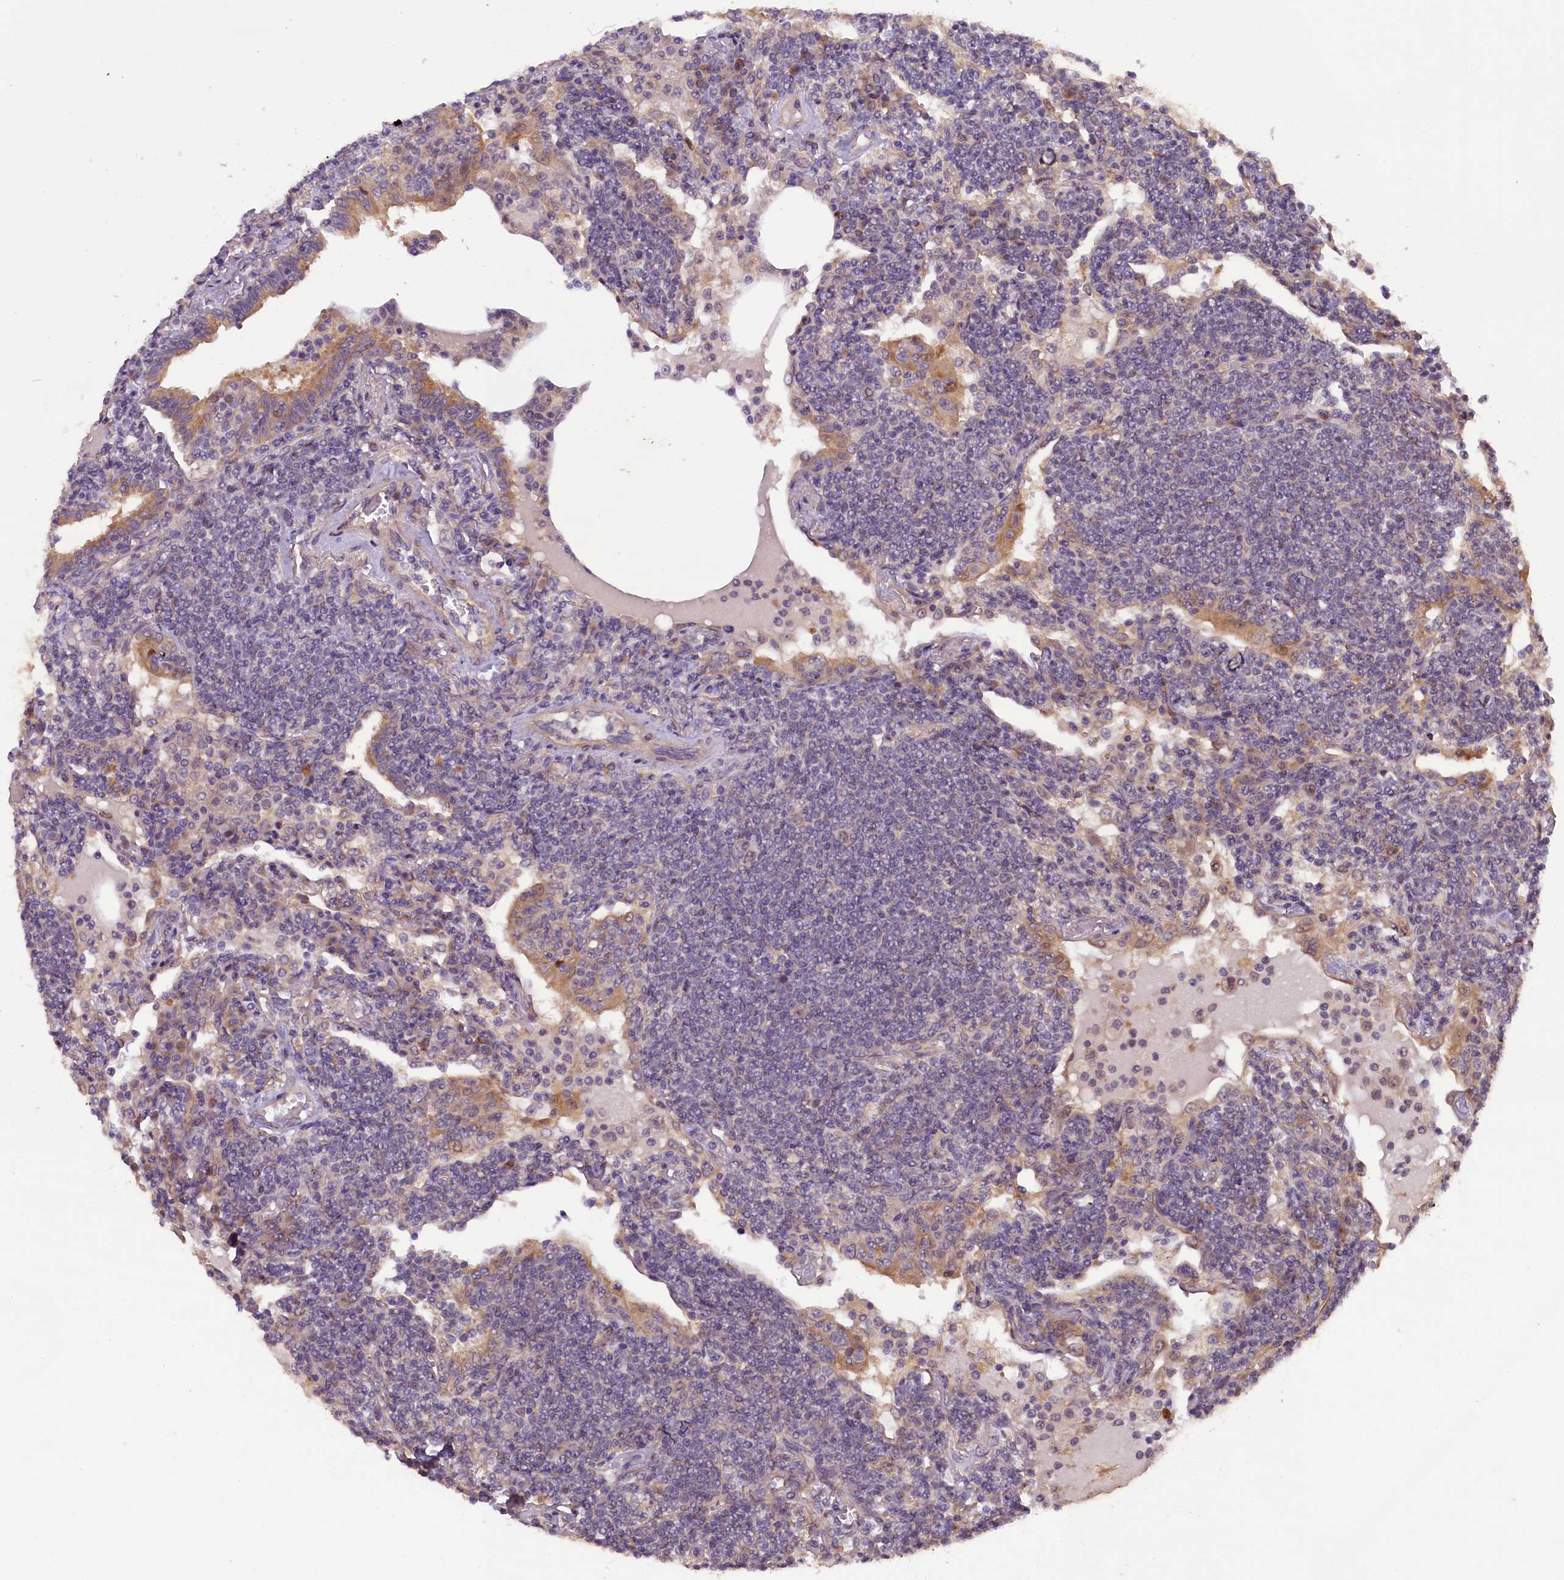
{"staining": {"intensity": "negative", "quantity": "none", "location": "none"}, "tissue": "lymphoma", "cell_type": "Tumor cells", "image_type": "cancer", "snomed": [{"axis": "morphology", "description": "Malignant lymphoma, non-Hodgkin's type, Low grade"}, {"axis": "topography", "description": "Lung"}], "caption": "Tumor cells show no significant protein positivity in lymphoma. (DAB IHC with hematoxylin counter stain).", "gene": "CCDC9B", "patient": {"sex": "female", "age": 71}}